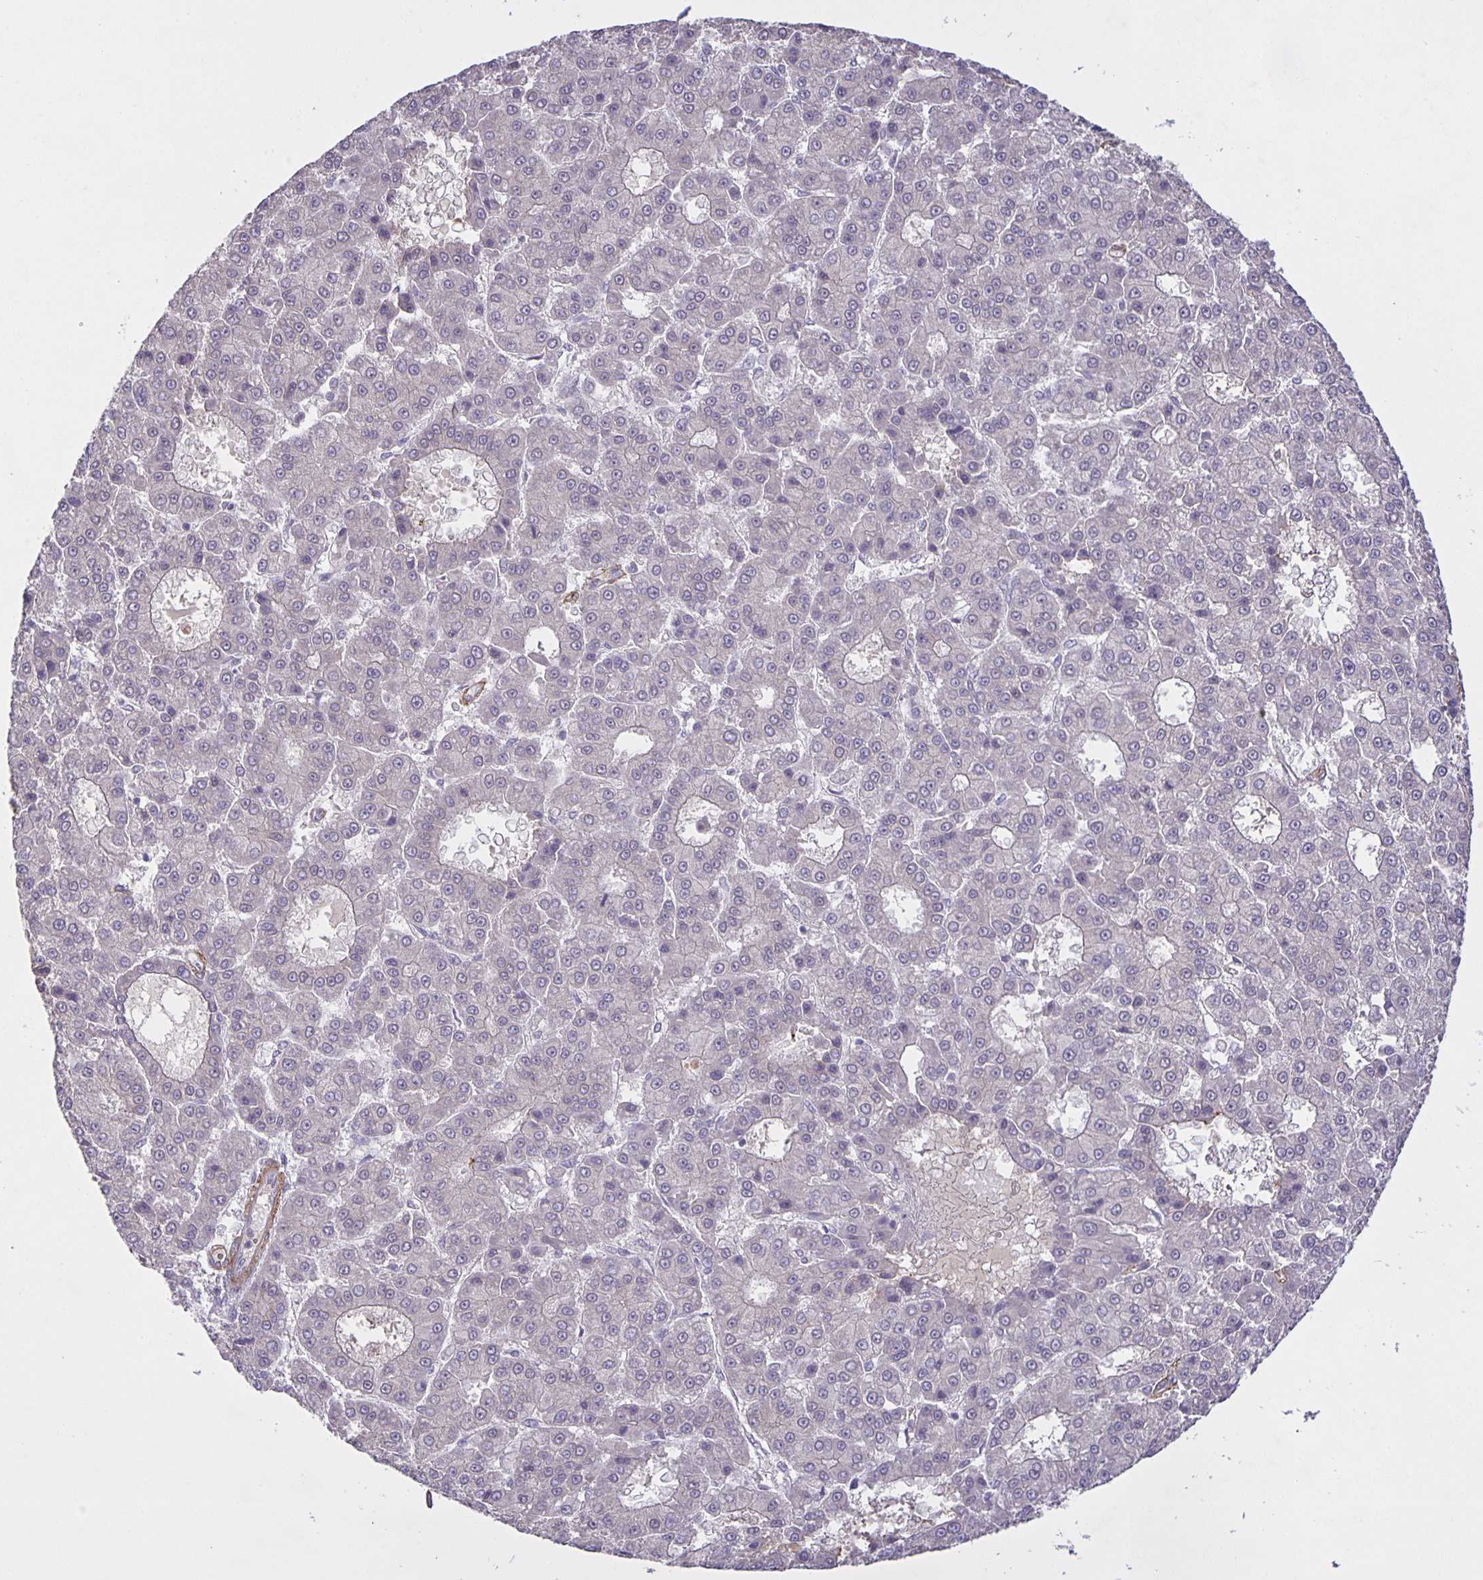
{"staining": {"intensity": "negative", "quantity": "none", "location": "none"}, "tissue": "liver cancer", "cell_type": "Tumor cells", "image_type": "cancer", "snomed": [{"axis": "morphology", "description": "Carcinoma, Hepatocellular, NOS"}, {"axis": "topography", "description": "Liver"}], "caption": "Protein analysis of liver cancer exhibits no significant positivity in tumor cells. (DAB (3,3'-diaminobenzidine) IHC, high magnification).", "gene": "SRCIN1", "patient": {"sex": "male", "age": 70}}